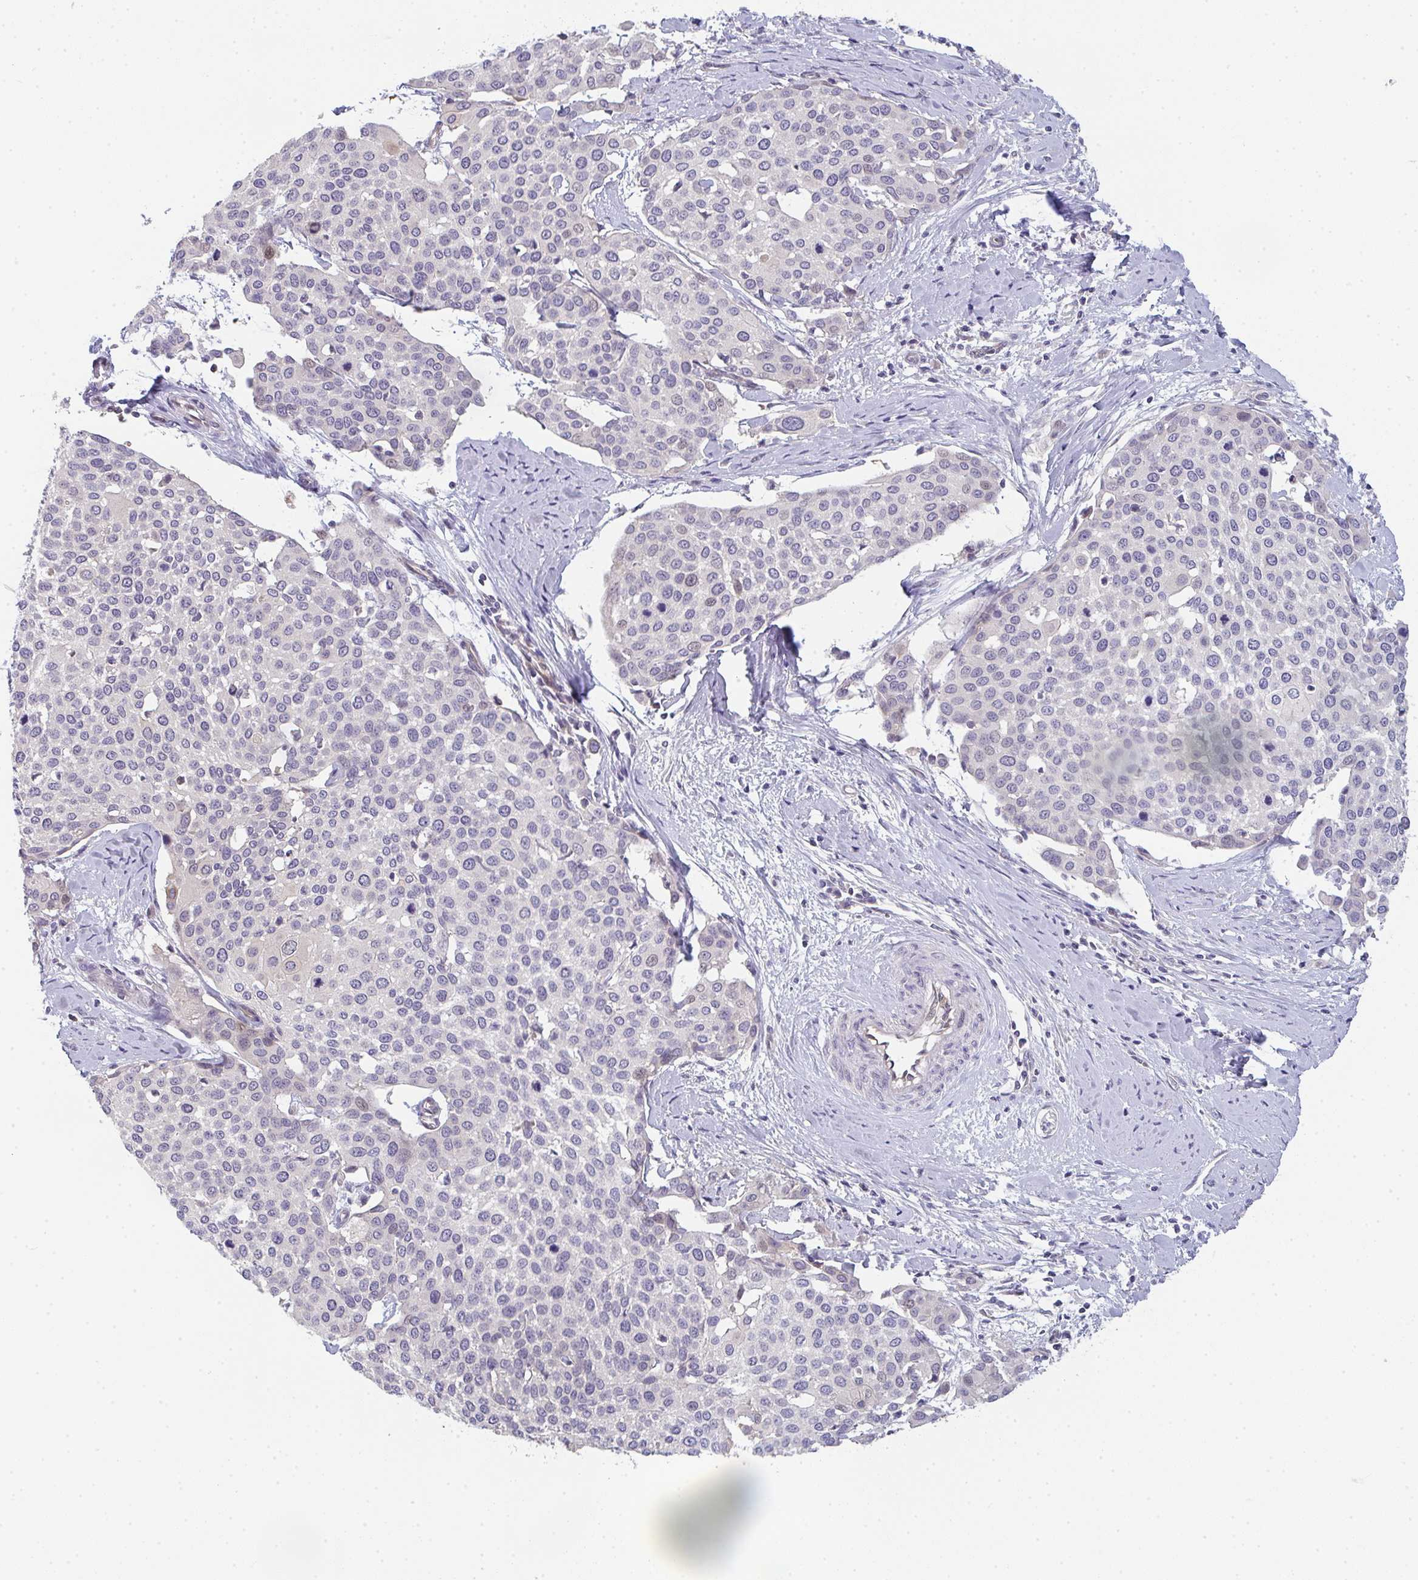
{"staining": {"intensity": "negative", "quantity": "none", "location": "none"}, "tissue": "cervical cancer", "cell_type": "Tumor cells", "image_type": "cancer", "snomed": [{"axis": "morphology", "description": "Squamous cell carcinoma, NOS"}, {"axis": "topography", "description": "Cervix"}], "caption": "IHC photomicrograph of human squamous cell carcinoma (cervical) stained for a protein (brown), which exhibits no expression in tumor cells.", "gene": "TNFRSF10A", "patient": {"sex": "female", "age": 44}}